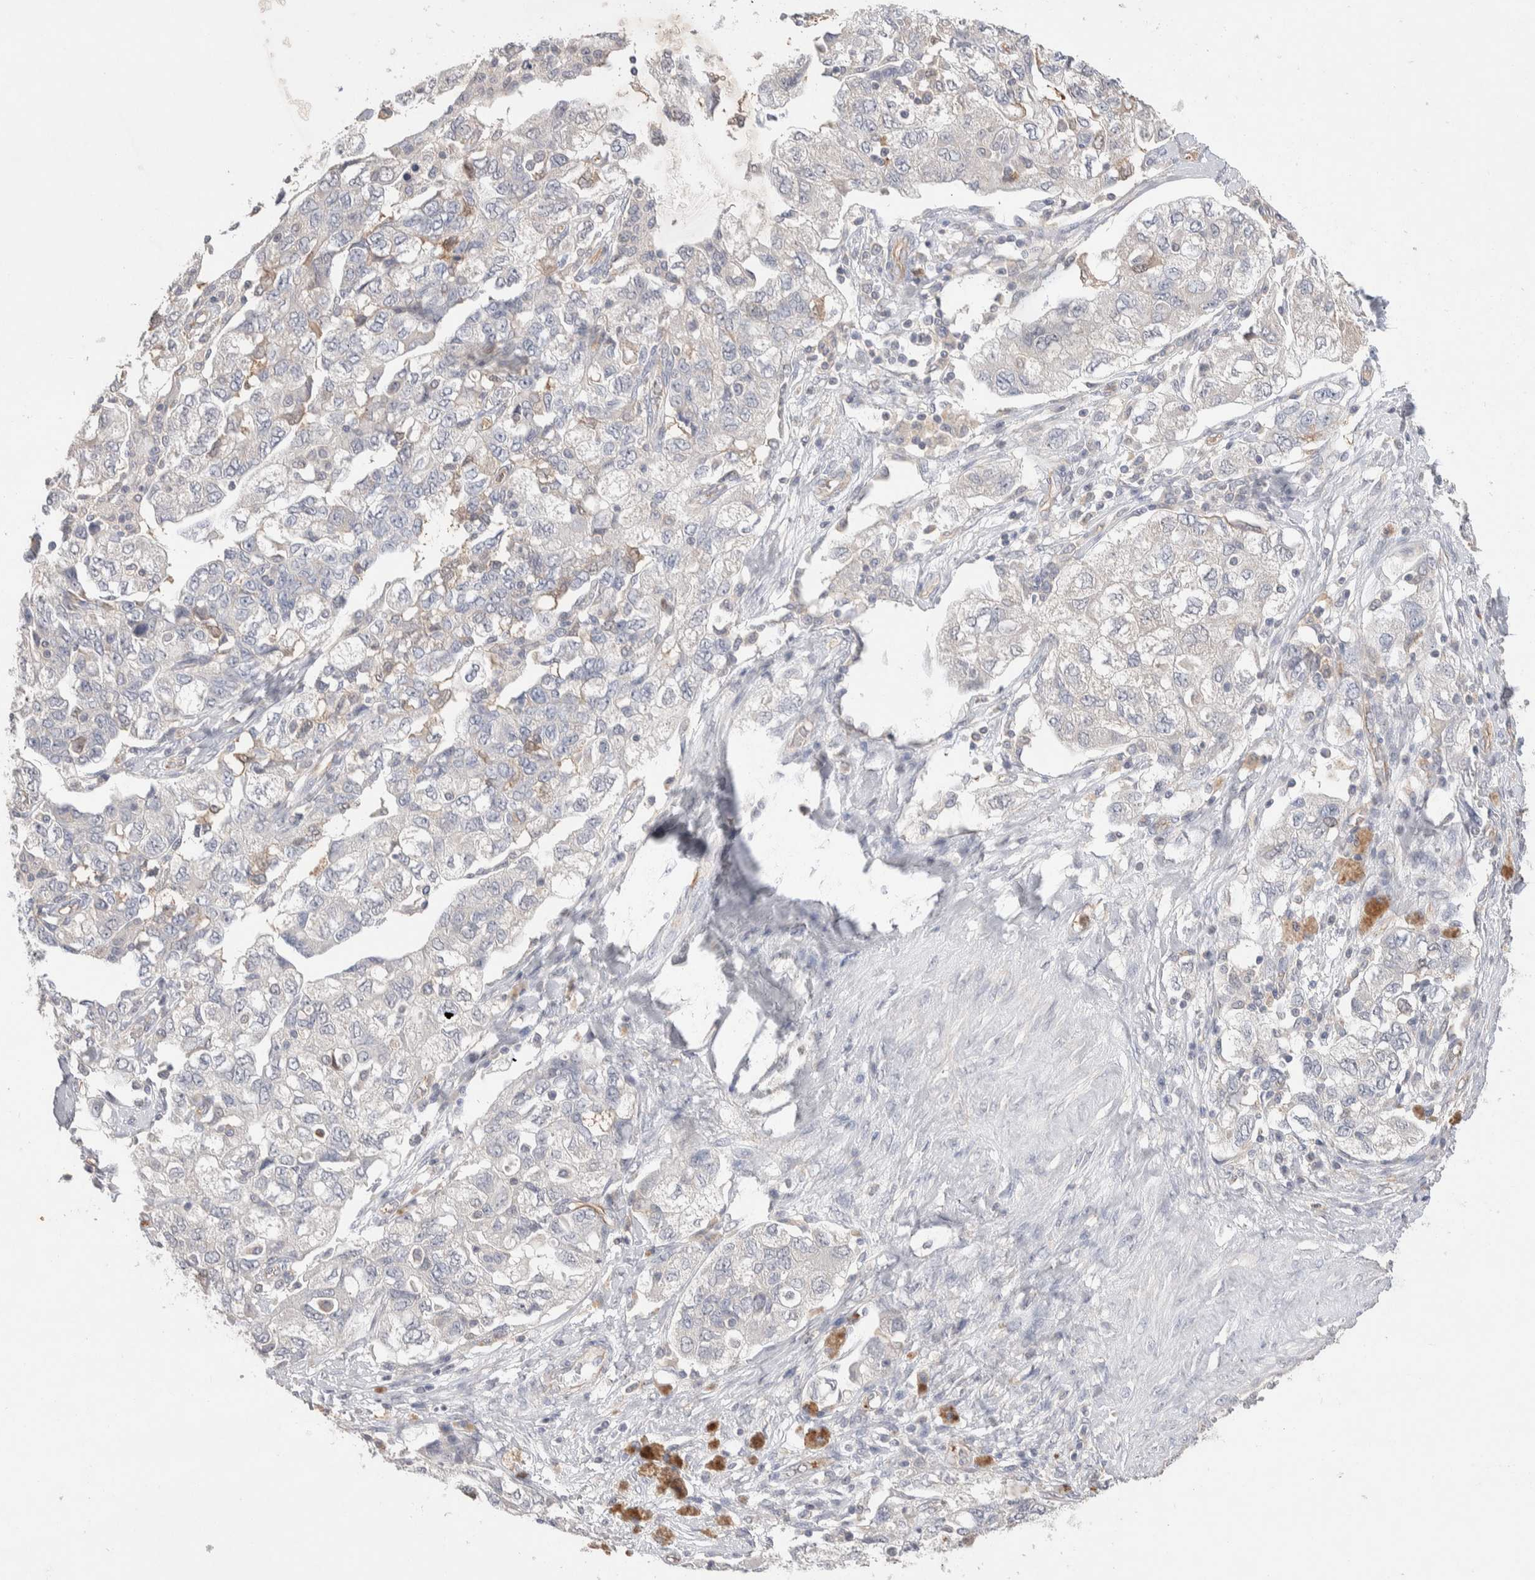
{"staining": {"intensity": "negative", "quantity": "none", "location": "none"}, "tissue": "ovarian cancer", "cell_type": "Tumor cells", "image_type": "cancer", "snomed": [{"axis": "morphology", "description": "Carcinoma, NOS"}, {"axis": "morphology", "description": "Cystadenocarcinoma, serous, NOS"}, {"axis": "topography", "description": "Ovary"}], "caption": "DAB immunohistochemical staining of ovarian cancer (serous cystadenocarcinoma) demonstrates no significant positivity in tumor cells.", "gene": "FFAR2", "patient": {"sex": "female", "age": 69}}